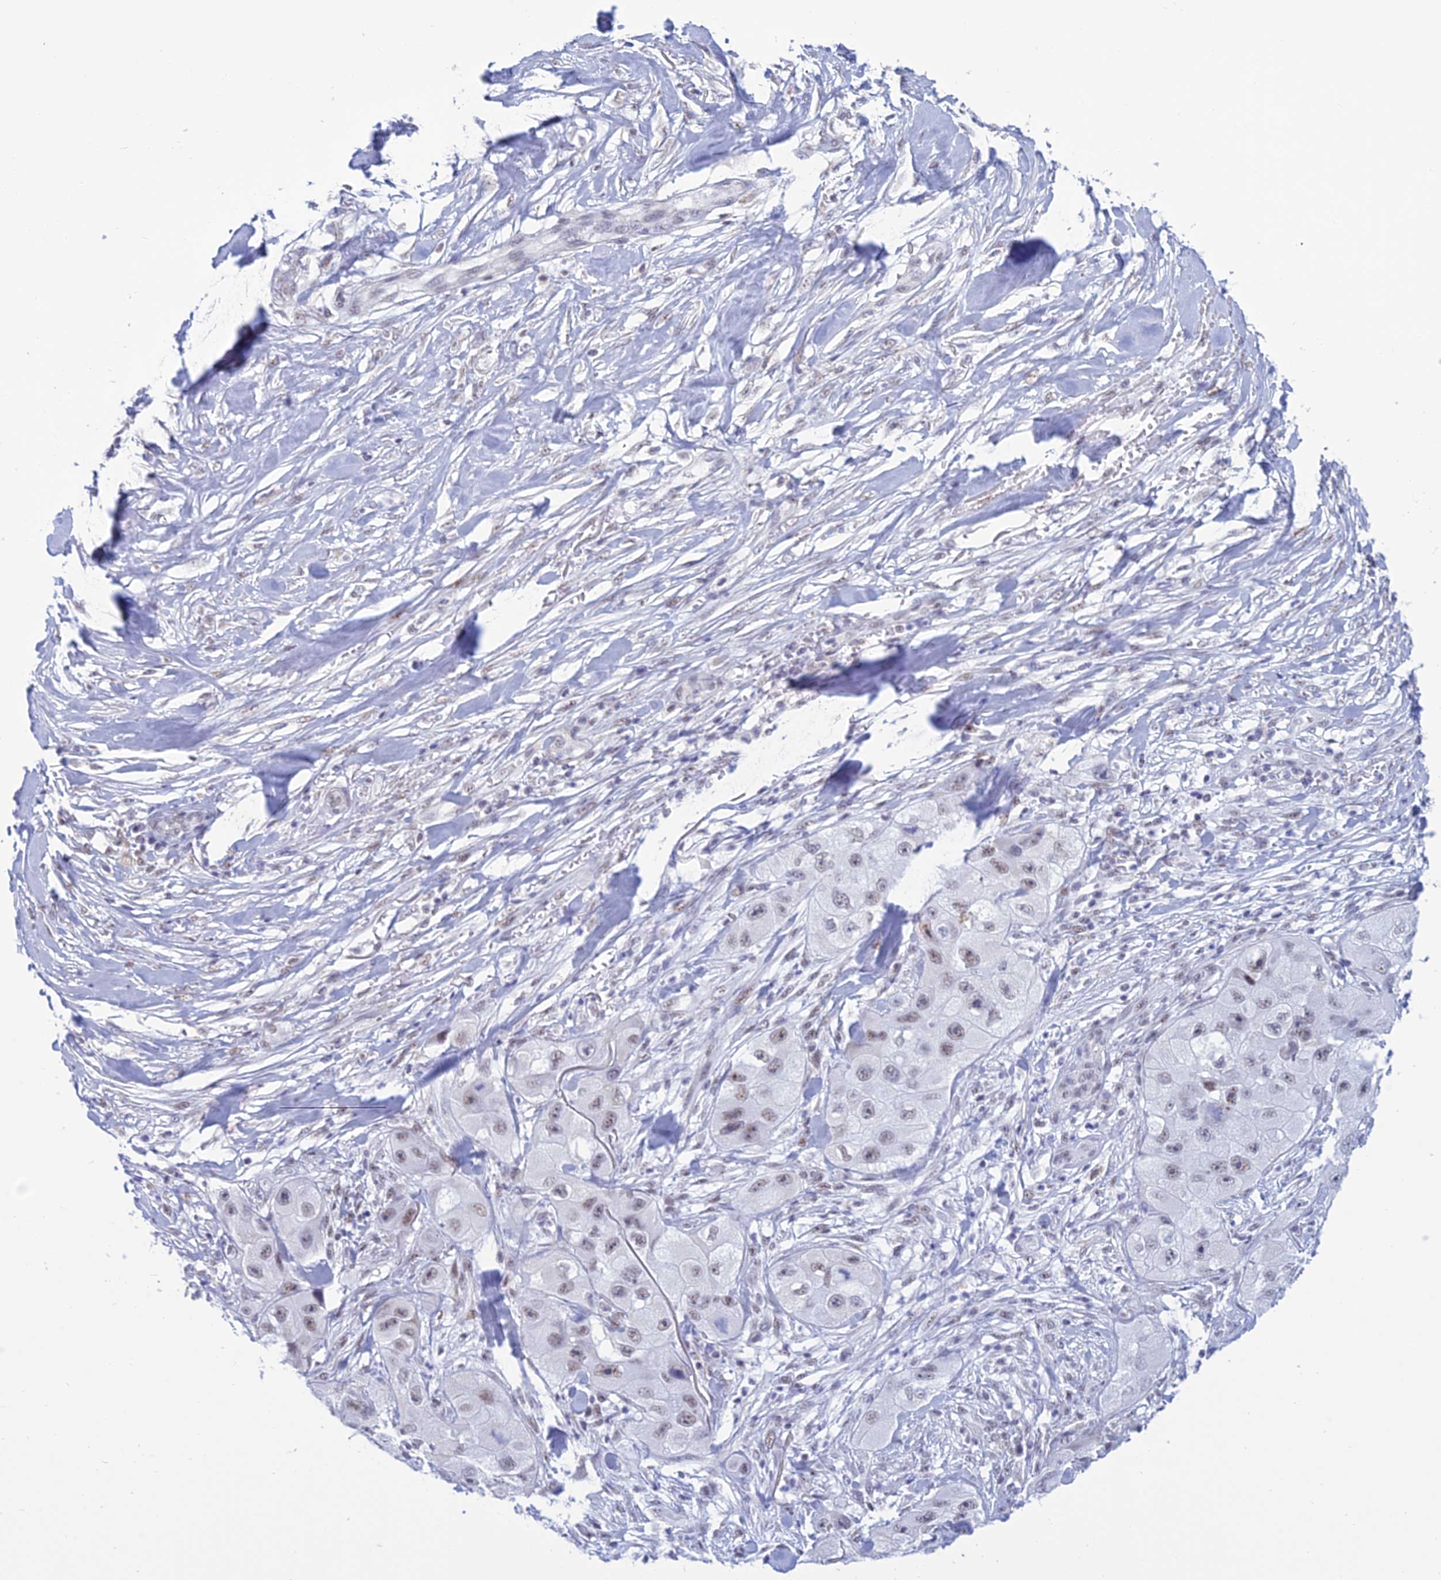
{"staining": {"intensity": "weak", "quantity": "25%-75%", "location": "nuclear"}, "tissue": "skin cancer", "cell_type": "Tumor cells", "image_type": "cancer", "snomed": [{"axis": "morphology", "description": "Squamous cell carcinoma, NOS"}, {"axis": "topography", "description": "Skin"}, {"axis": "topography", "description": "Subcutis"}], "caption": "DAB (3,3'-diaminobenzidine) immunohistochemical staining of skin cancer (squamous cell carcinoma) shows weak nuclear protein expression in about 25%-75% of tumor cells.", "gene": "KLF14", "patient": {"sex": "male", "age": 73}}